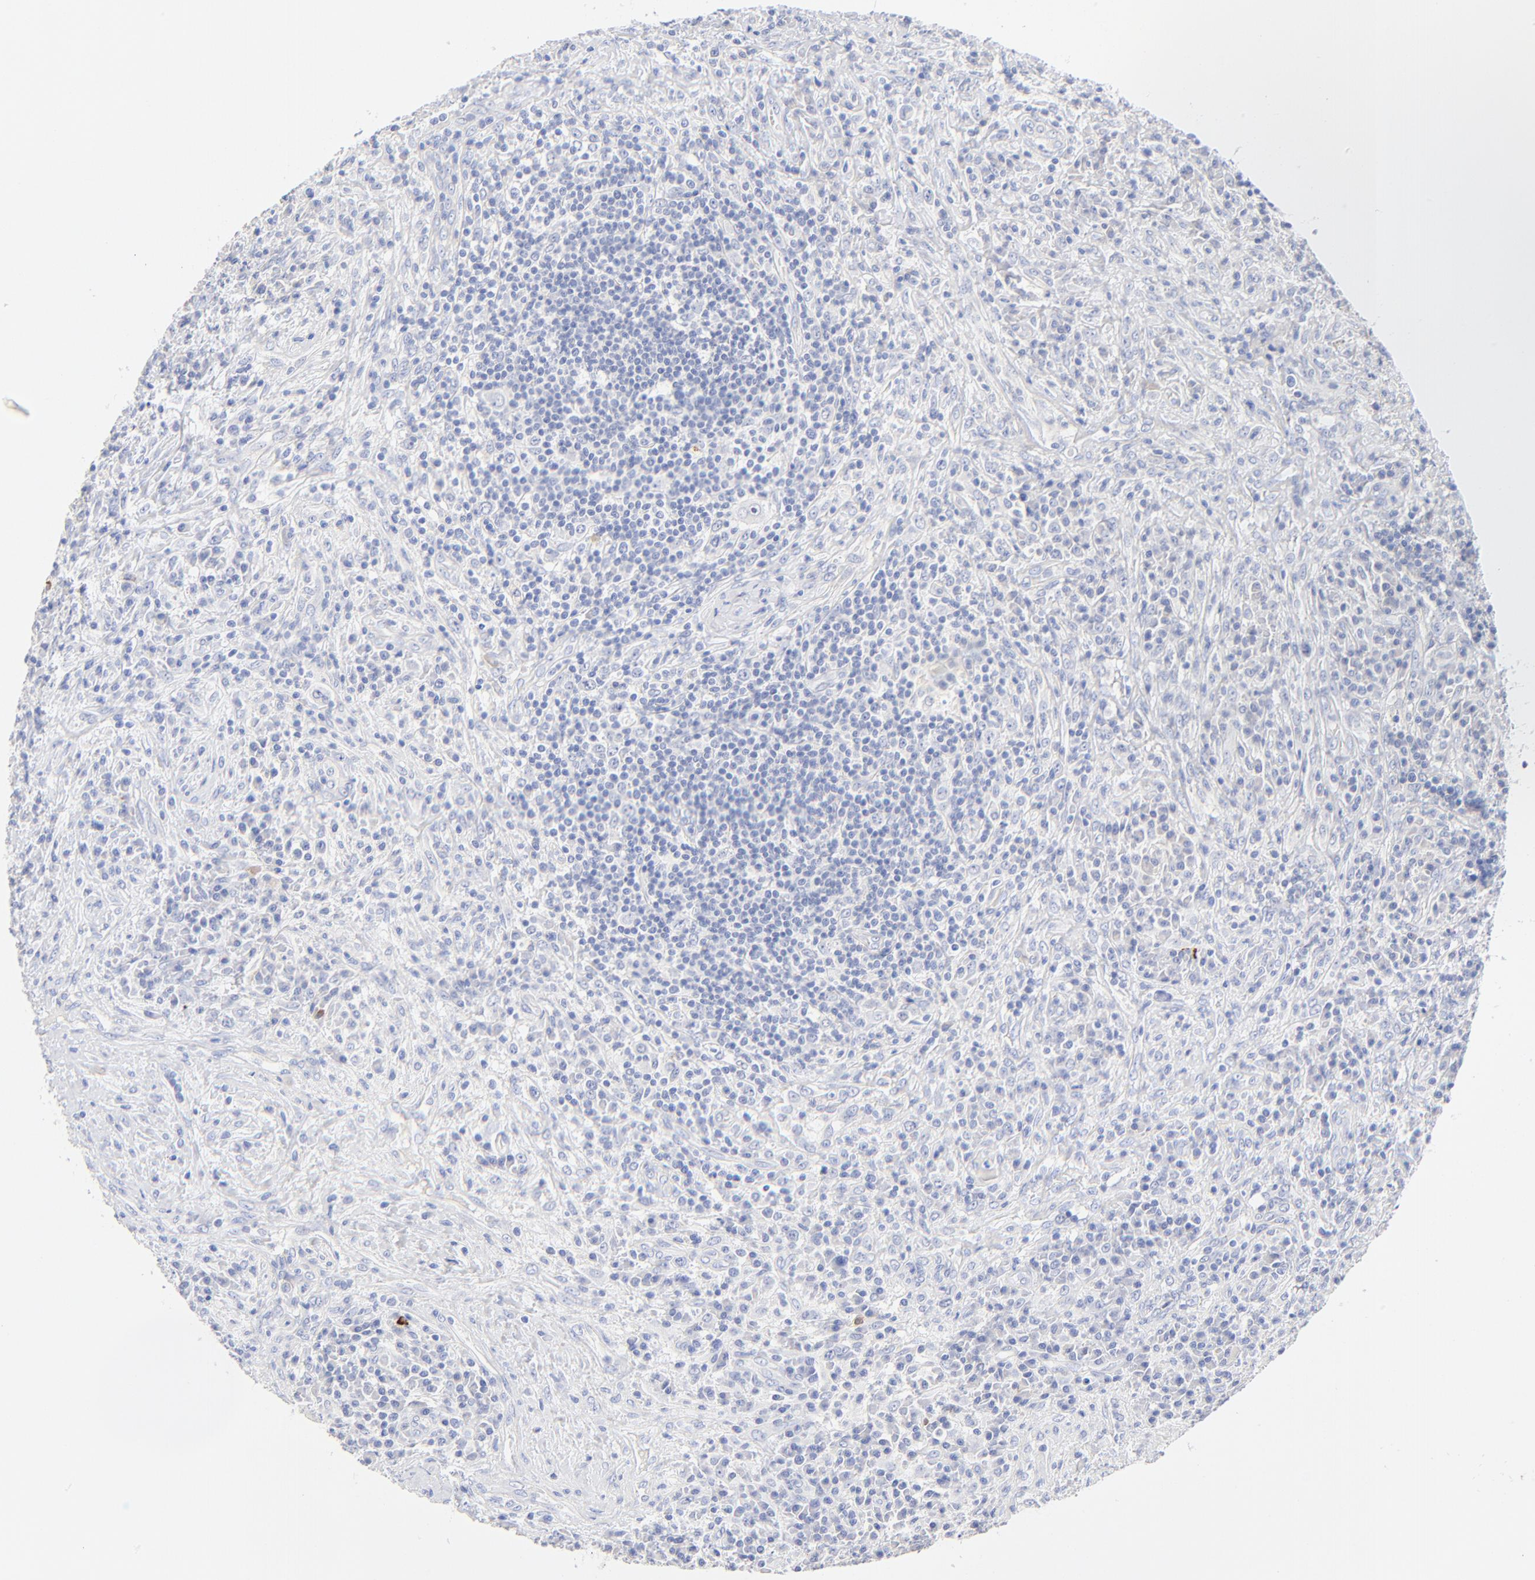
{"staining": {"intensity": "negative", "quantity": "none", "location": "none"}, "tissue": "lymphoma", "cell_type": "Tumor cells", "image_type": "cancer", "snomed": [{"axis": "morphology", "description": "Hodgkin's disease, NOS"}, {"axis": "topography", "description": "Lymph node"}], "caption": "This is an immunohistochemistry (IHC) photomicrograph of Hodgkin's disease. There is no expression in tumor cells.", "gene": "SULT4A1", "patient": {"sex": "female", "age": 25}}